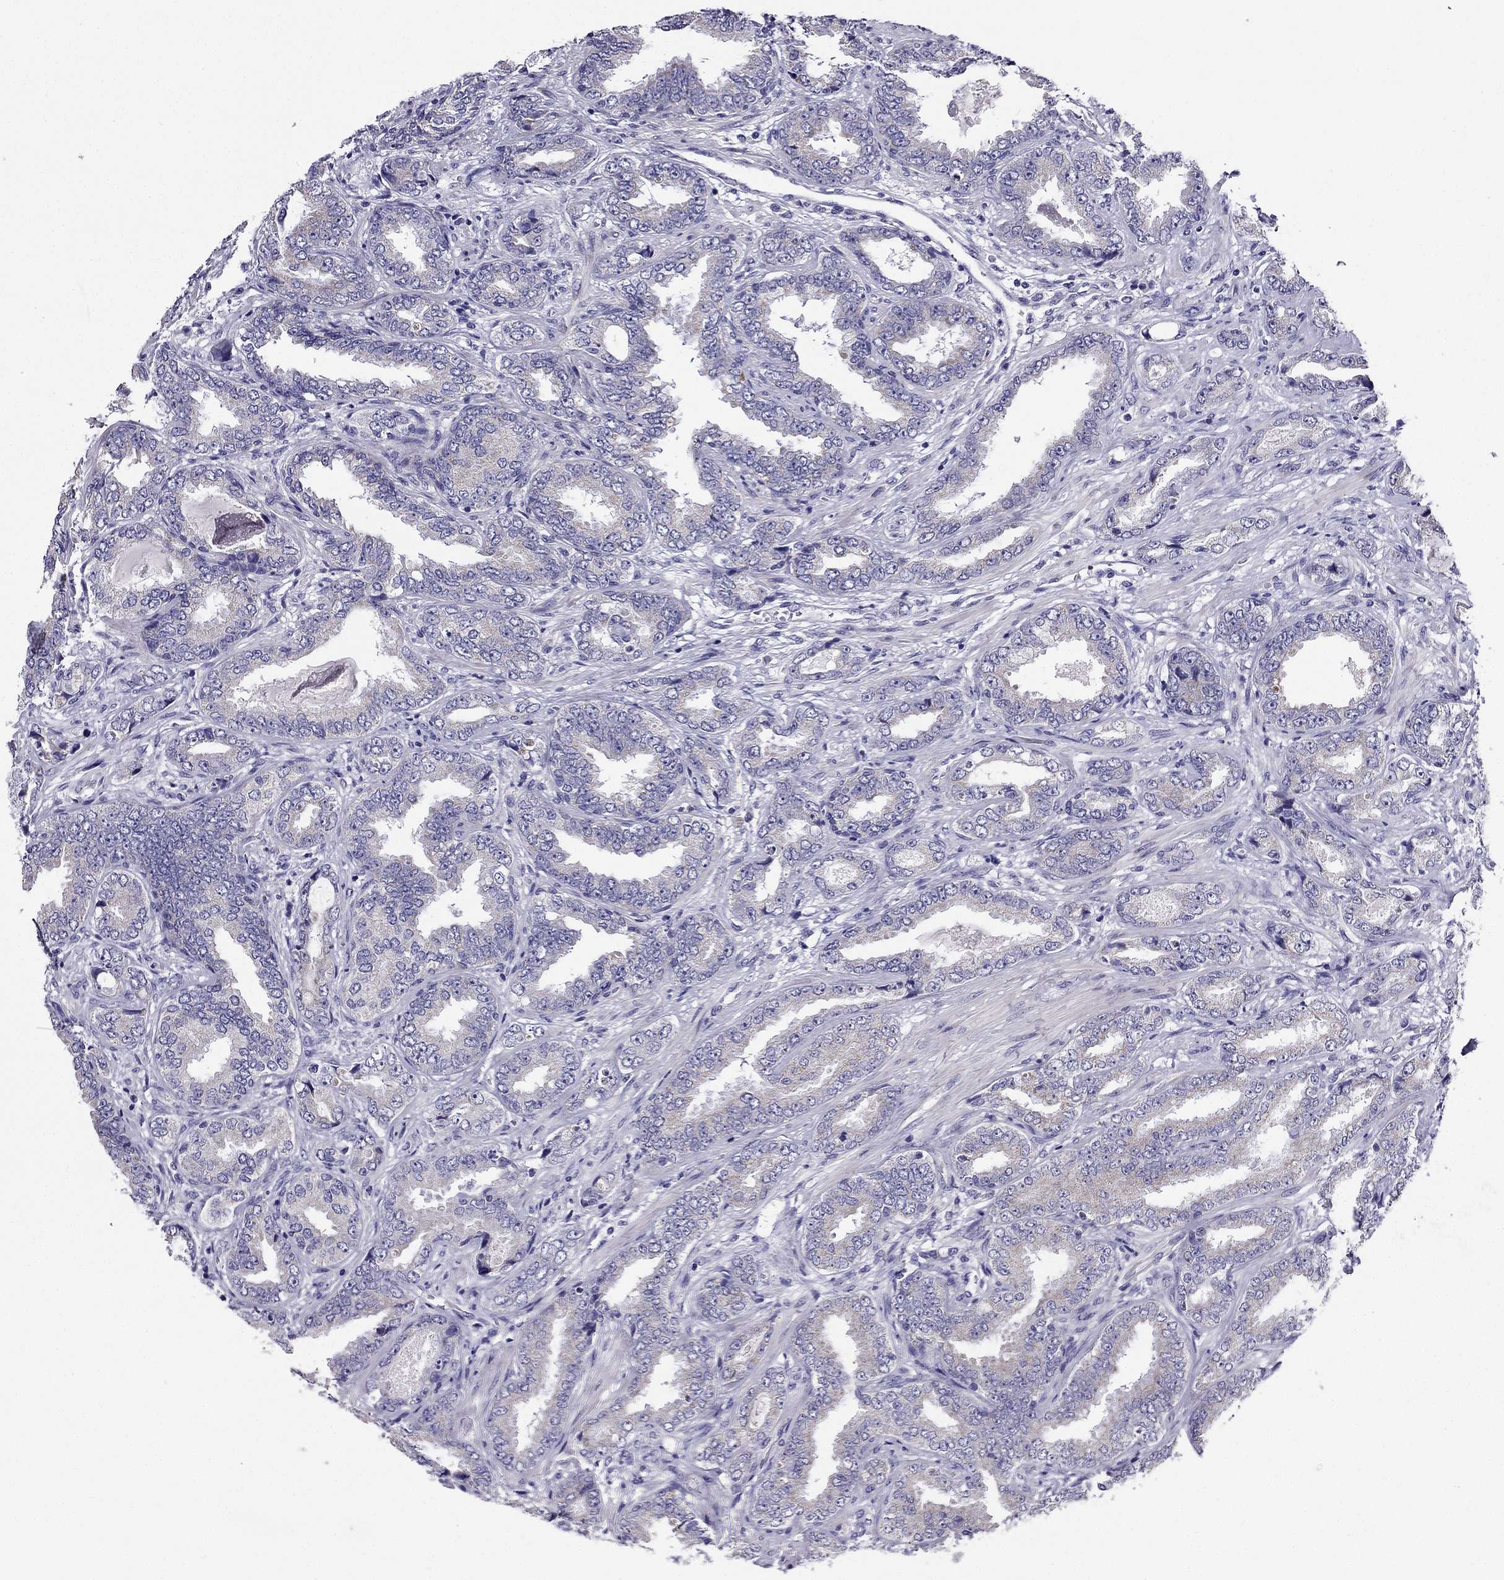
{"staining": {"intensity": "weak", "quantity": "<25%", "location": "cytoplasmic/membranous"}, "tissue": "prostate cancer", "cell_type": "Tumor cells", "image_type": "cancer", "snomed": [{"axis": "morphology", "description": "Adenocarcinoma, Low grade"}, {"axis": "topography", "description": "Prostate"}], "caption": "Adenocarcinoma (low-grade) (prostate) was stained to show a protein in brown. There is no significant positivity in tumor cells.", "gene": "KIF5A", "patient": {"sex": "male", "age": 68}}